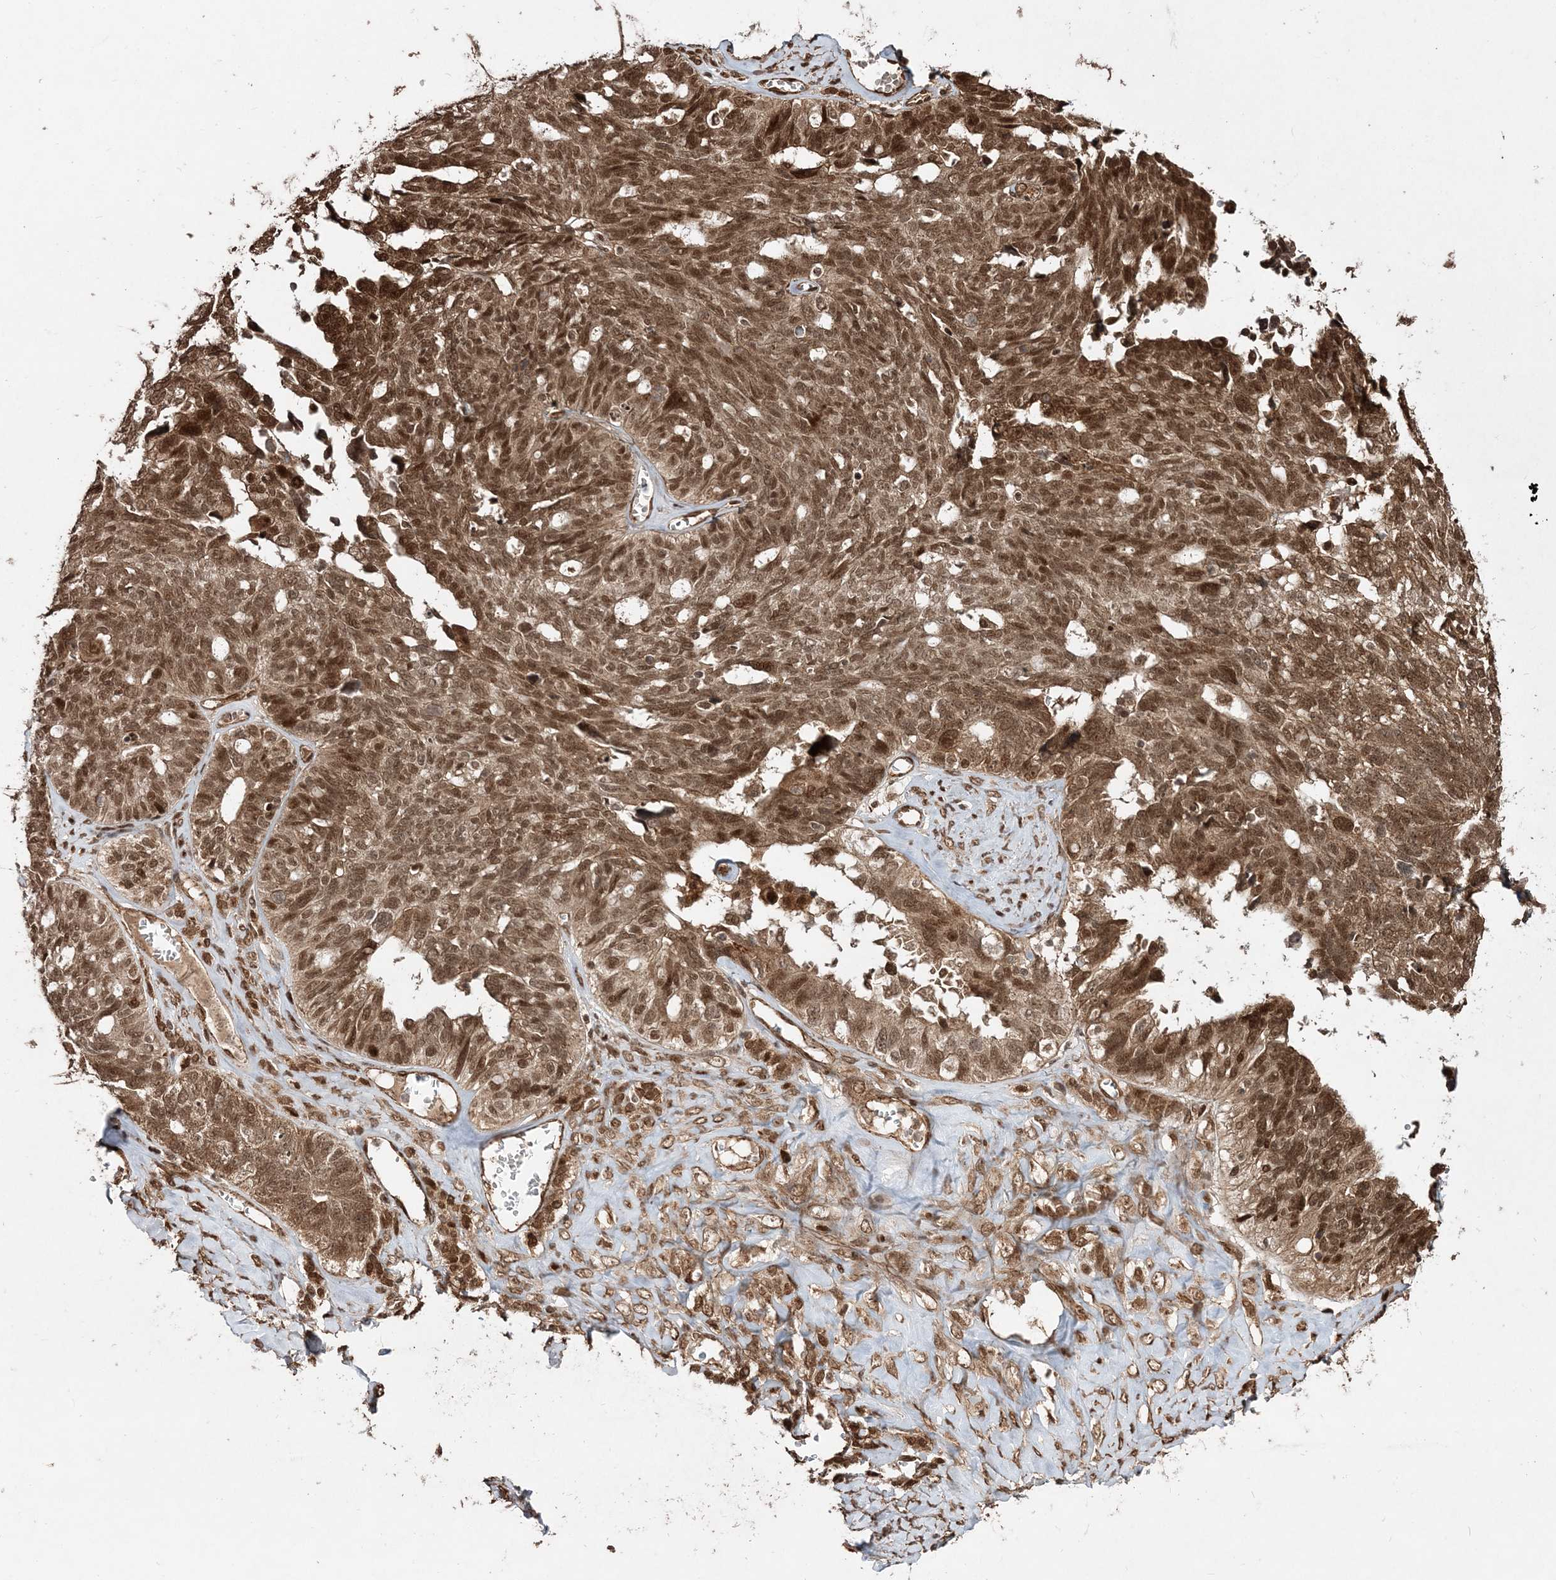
{"staining": {"intensity": "moderate", "quantity": ">75%", "location": "cytoplasmic/membranous,nuclear"}, "tissue": "ovarian cancer", "cell_type": "Tumor cells", "image_type": "cancer", "snomed": [{"axis": "morphology", "description": "Cystadenocarcinoma, serous, NOS"}, {"axis": "topography", "description": "Ovary"}], "caption": "This histopathology image displays immunohistochemistry staining of human ovarian serous cystadenocarcinoma, with medium moderate cytoplasmic/membranous and nuclear positivity in approximately >75% of tumor cells.", "gene": "ETAA1", "patient": {"sex": "female", "age": 79}}